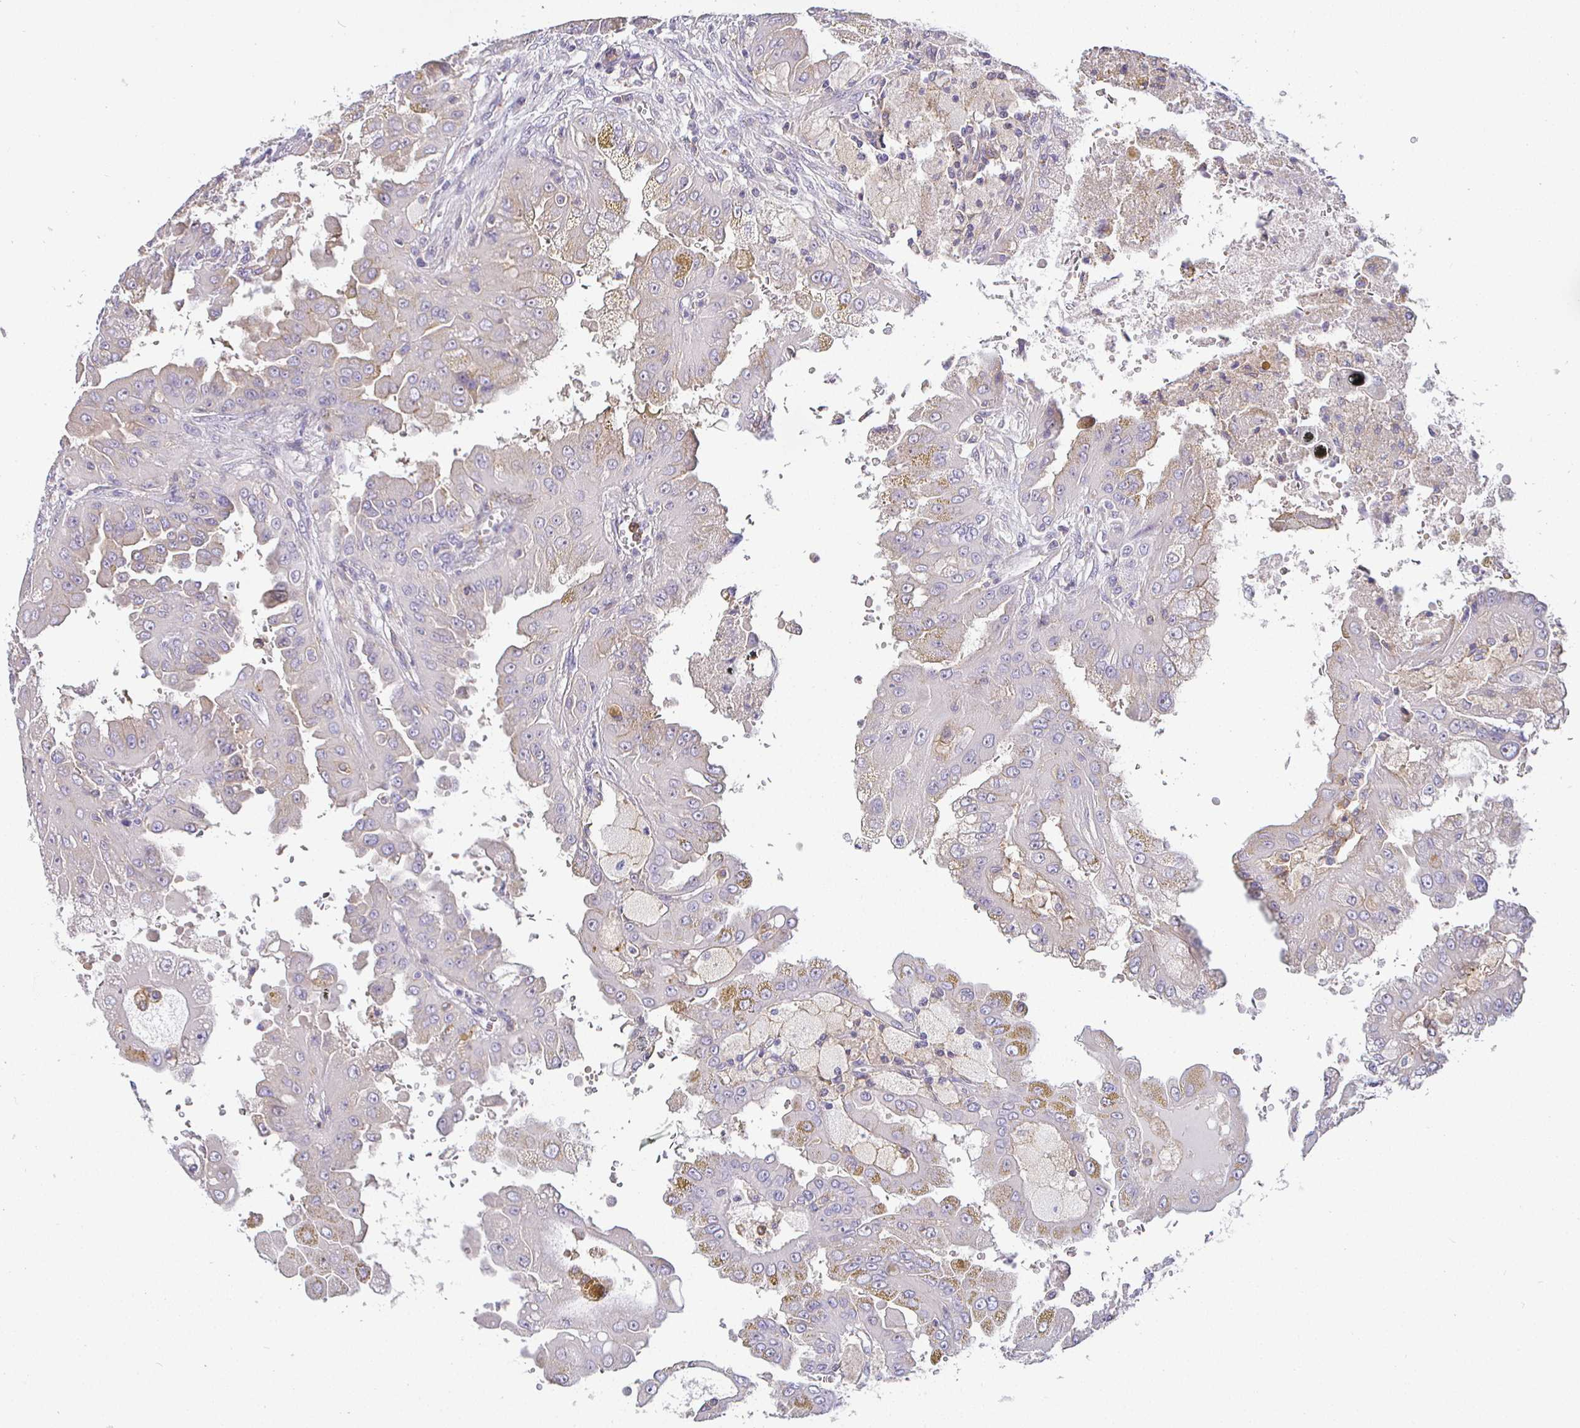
{"staining": {"intensity": "negative", "quantity": "none", "location": "none"}, "tissue": "renal cancer", "cell_type": "Tumor cells", "image_type": "cancer", "snomed": [{"axis": "morphology", "description": "Adenocarcinoma, NOS"}, {"axis": "topography", "description": "Kidney"}], "caption": "Tumor cells show no significant positivity in renal cancer (adenocarcinoma). (DAB (3,3'-diaminobenzidine) immunohistochemistry with hematoxylin counter stain).", "gene": "SIRPA", "patient": {"sex": "male", "age": 58}}